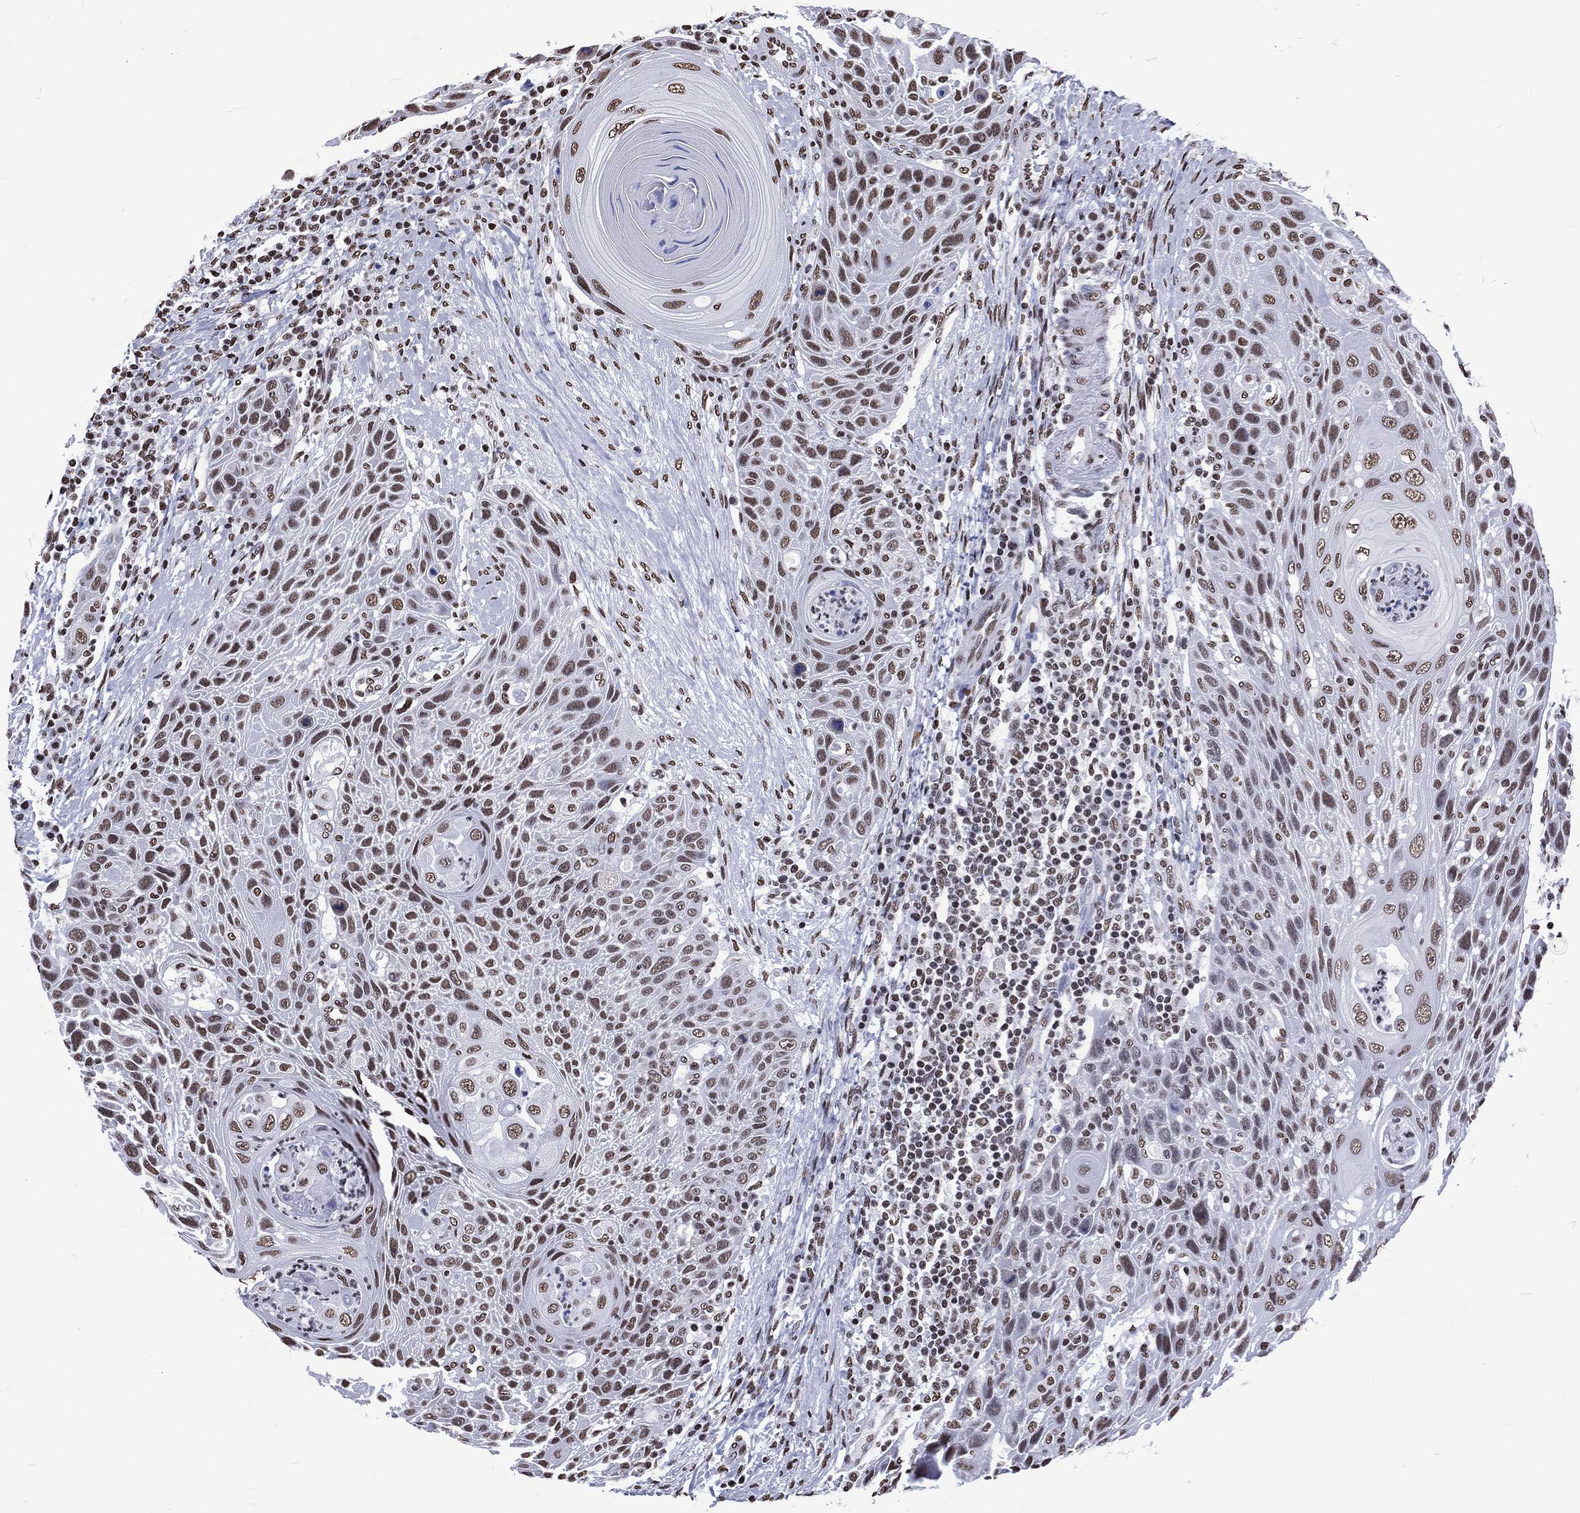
{"staining": {"intensity": "moderate", "quantity": ">75%", "location": "nuclear"}, "tissue": "head and neck cancer", "cell_type": "Tumor cells", "image_type": "cancer", "snomed": [{"axis": "morphology", "description": "Squamous cell carcinoma, NOS"}, {"axis": "topography", "description": "Head-Neck"}], "caption": "Human head and neck cancer stained with a brown dye displays moderate nuclear positive positivity in about >75% of tumor cells.", "gene": "RETREG2", "patient": {"sex": "male", "age": 69}}